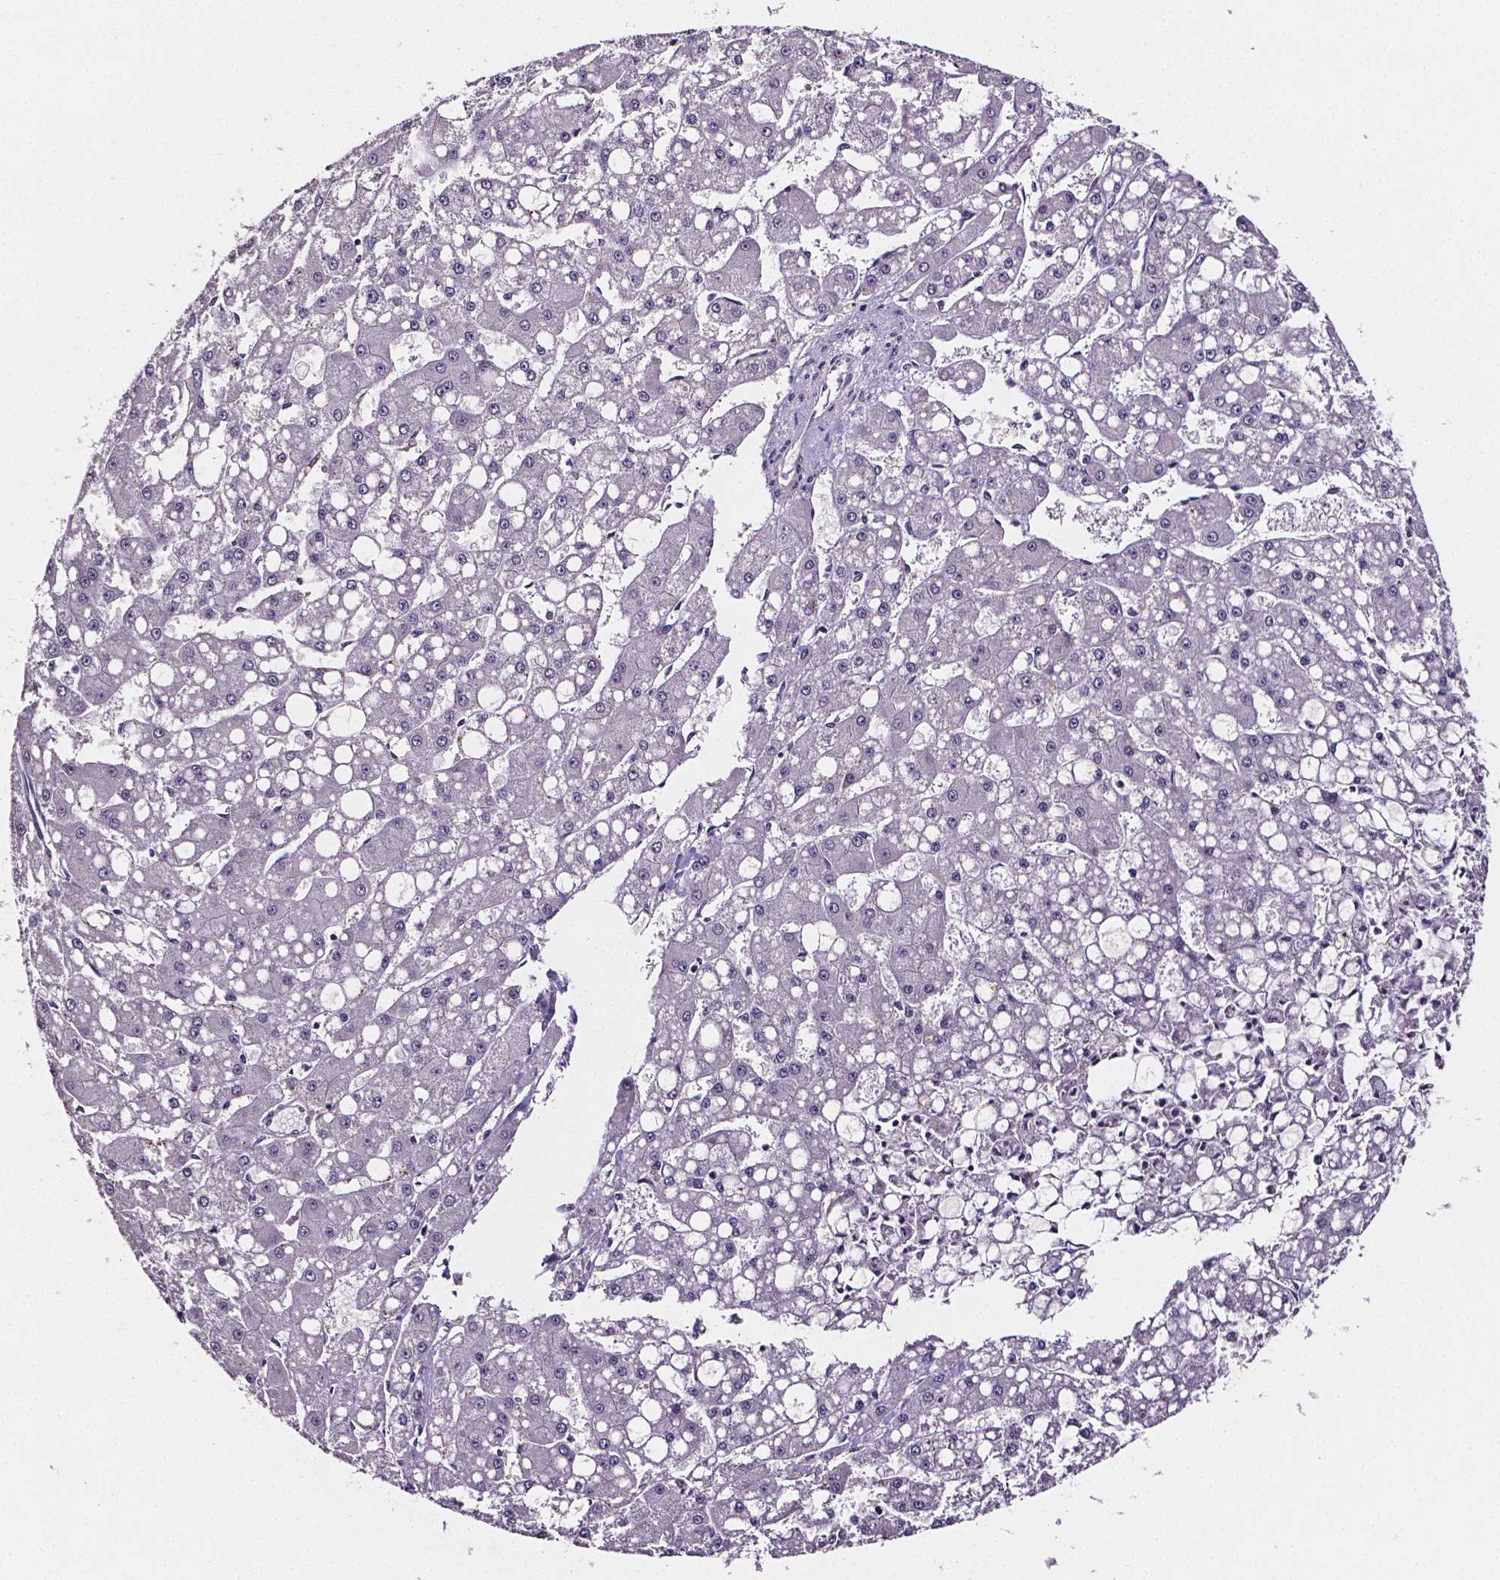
{"staining": {"intensity": "negative", "quantity": "none", "location": "none"}, "tissue": "liver cancer", "cell_type": "Tumor cells", "image_type": "cancer", "snomed": [{"axis": "morphology", "description": "Carcinoma, Hepatocellular, NOS"}, {"axis": "topography", "description": "Liver"}], "caption": "IHC histopathology image of liver cancer (hepatocellular carcinoma) stained for a protein (brown), which shows no positivity in tumor cells. (DAB immunohistochemistry (IHC), high magnification).", "gene": "NRGN", "patient": {"sex": "male", "age": 67}}